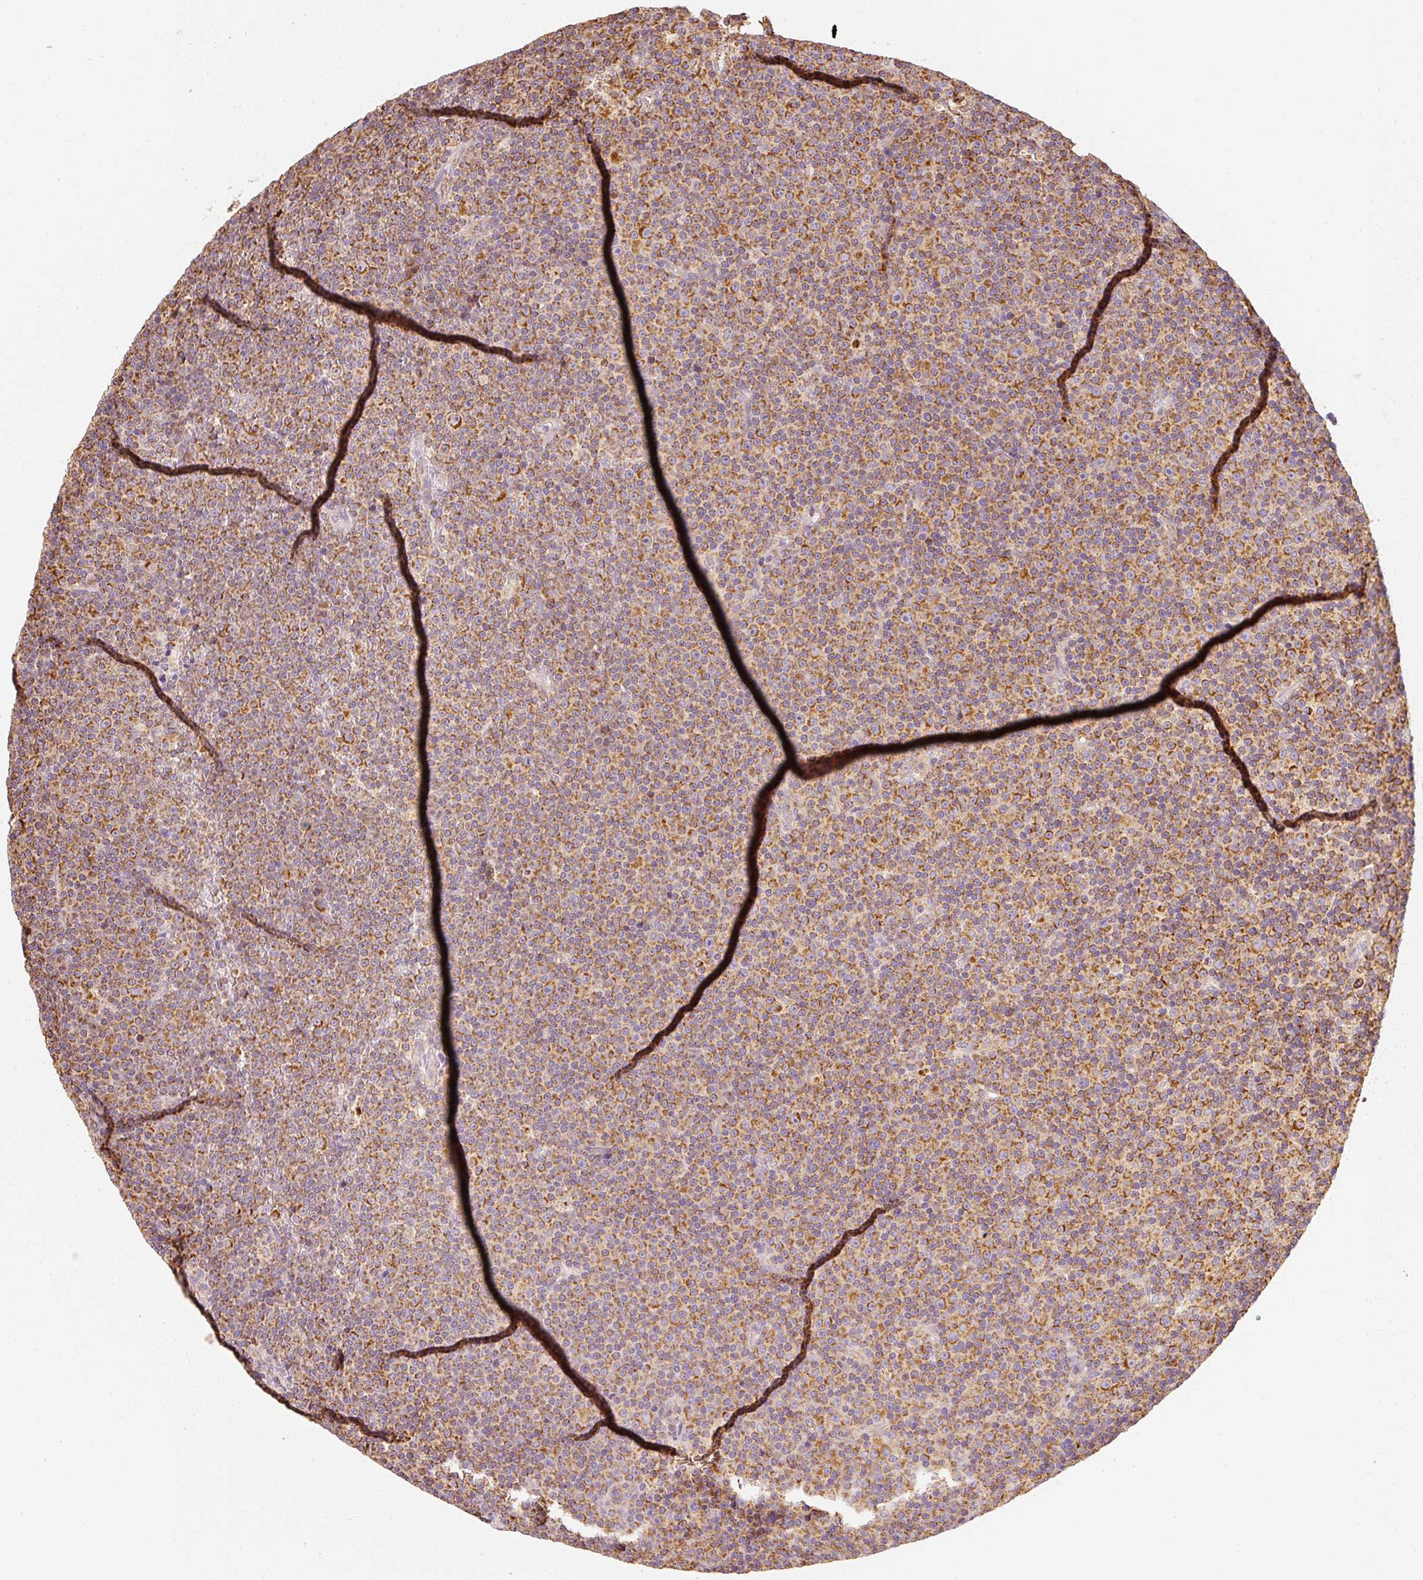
{"staining": {"intensity": "moderate", "quantity": ">75%", "location": "cytoplasmic/membranous"}, "tissue": "lymphoma", "cell_type": "Tumor cells", "image_type": "cancer", "snomed": [{"axis": "morphology", "description": "Malignant lymphoma, non-Hodgkin's type, Low grade"}, {"axis": "topography", "description": "Lymph node"}], "caption": "A photomicrograph of human low-grade malignant lymphoma, non-Hodgkin's type stained for a protein demonstrates moderate cytoplasmic/membranous brown staining in tumor cells.", "gene": "TOMM40", "patient": {"sex": "female", "age": 67}}